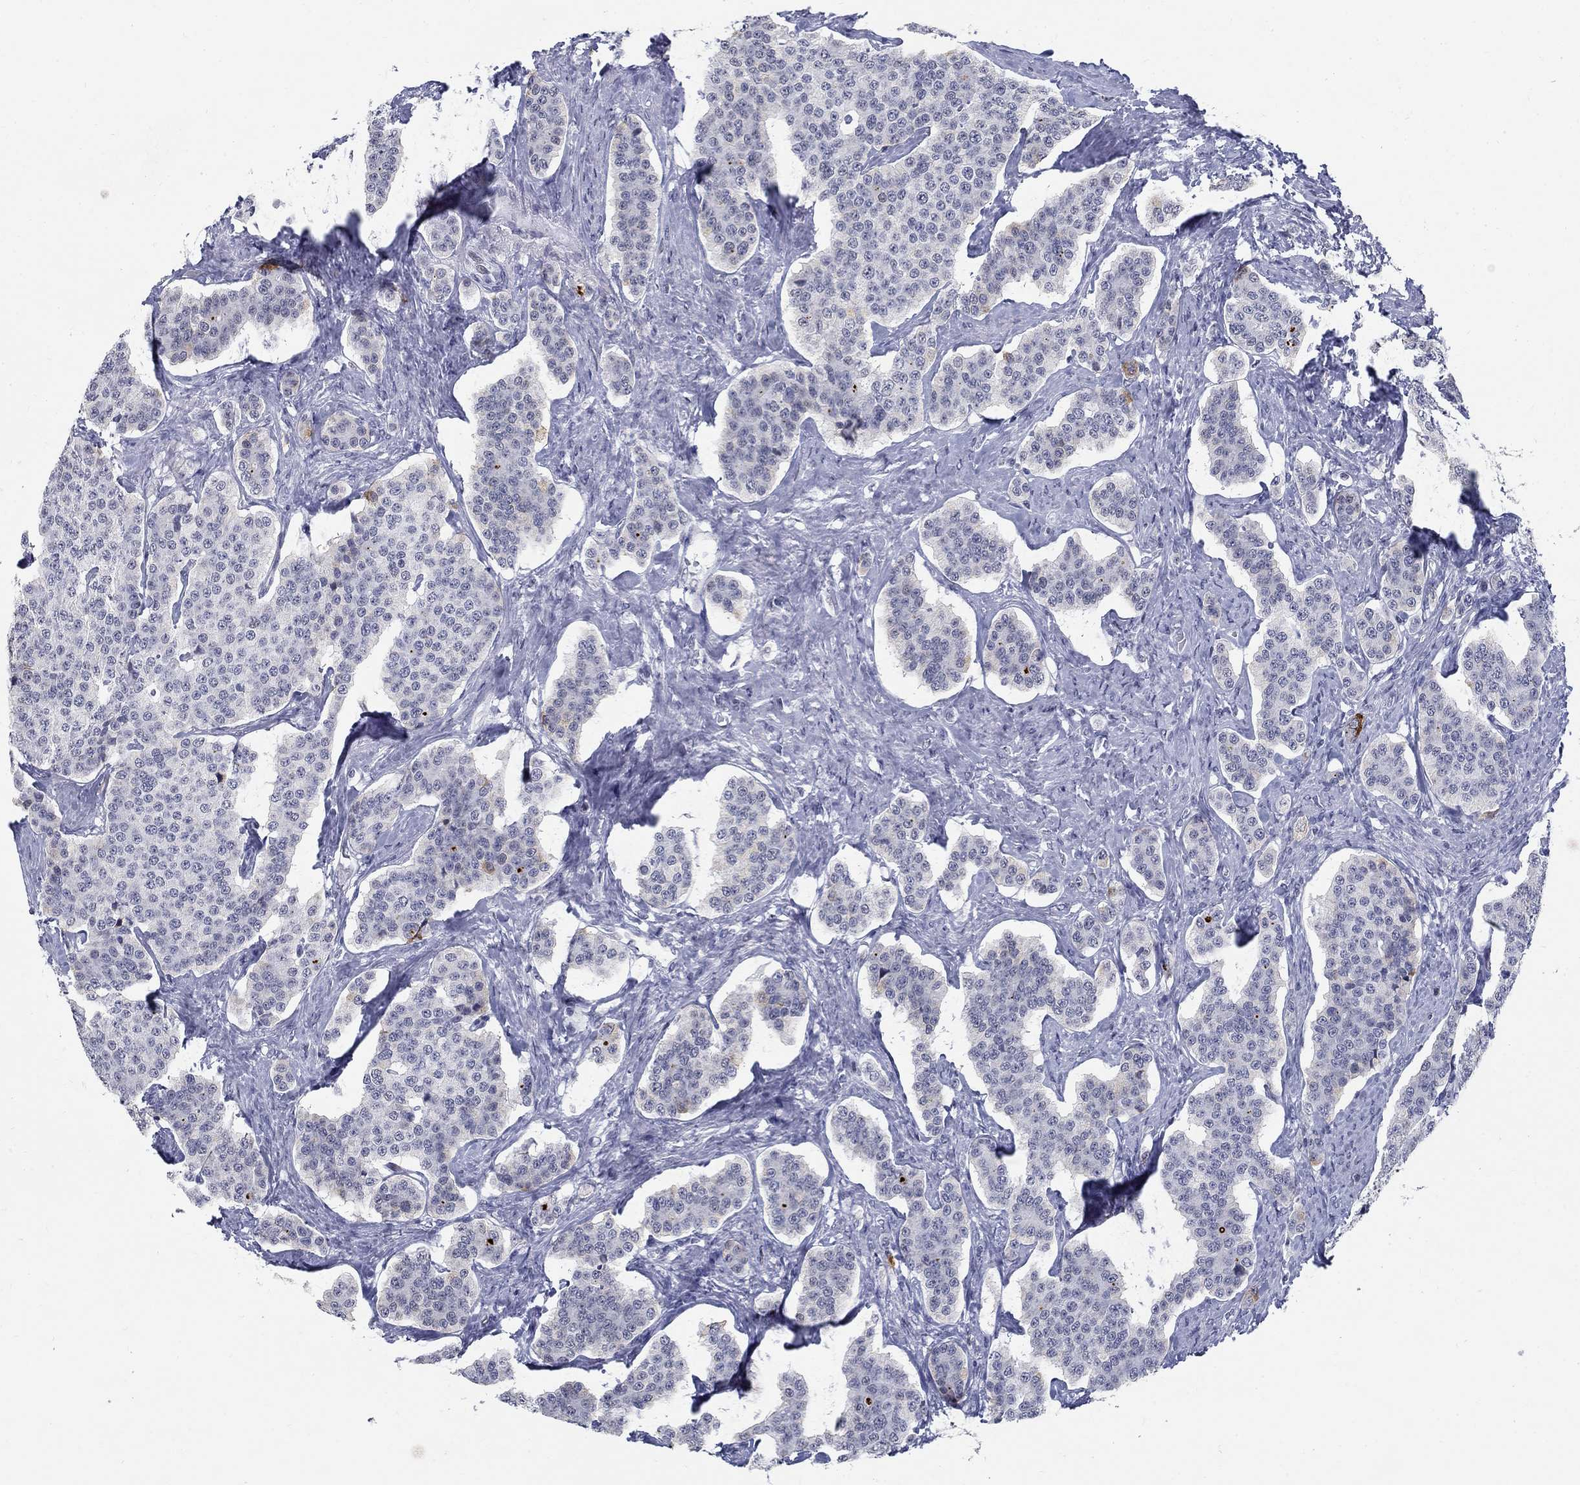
{"staining": {"intensity": "negative", "quantity": "none", "location": "none"}, "tissue": "carcinoid", "cell_type": "Tumor cells", "image_type": "cancer", "snomed": [{"axis": "morphology", "description": "Carcinoid, malignant, NOS"}, {"axis": "topography", "description": "Small intestine"}], "caption": "An IHC micrograph of carcinoid (malignant) is shown. There is no staining in tumor cells of carcinoid (malignant). Nuclei are stained in blue.", "gene": "BHLHE22", "patient": {"sex": "female", "age": 58}}